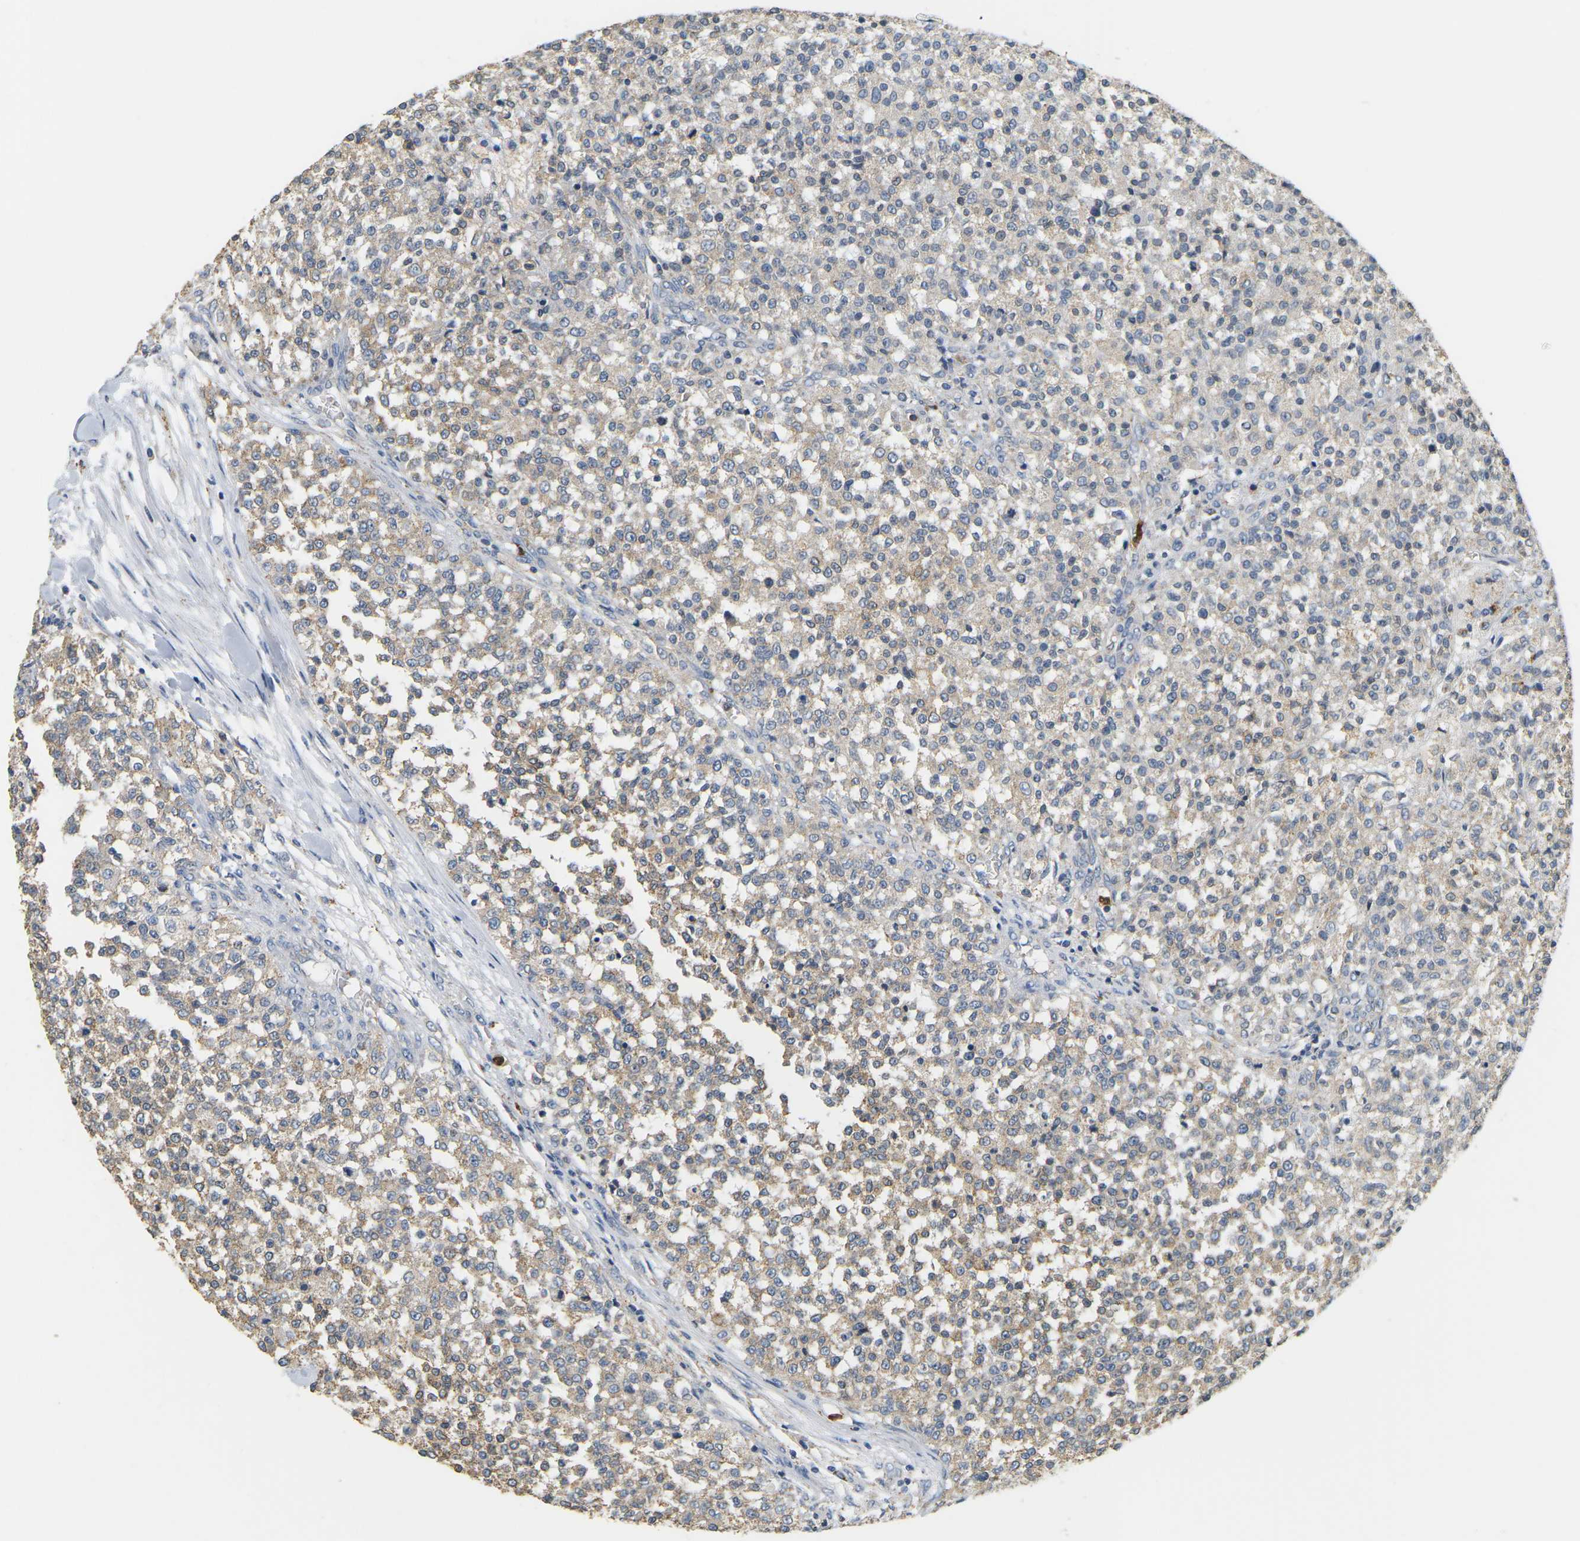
{"staining": {"intensity": "weak", "quantity": "25%-75%", "location": "cytoplasmic/membranous"}, "tissue": "testis cancer", "cell_type": "Tumor cells", "image_type": "cancer", "snomed": [{"axis": "morphology", "description": "Seminoma, NOS"}, {"axis": "topography", "description": "Testis"}], "caption": "Testis cancer (seminoma) stained with a protein marker displays weak staining in tumor cells.", "gene": "ADM", "patient": {"sex": "male", "age": 59}}